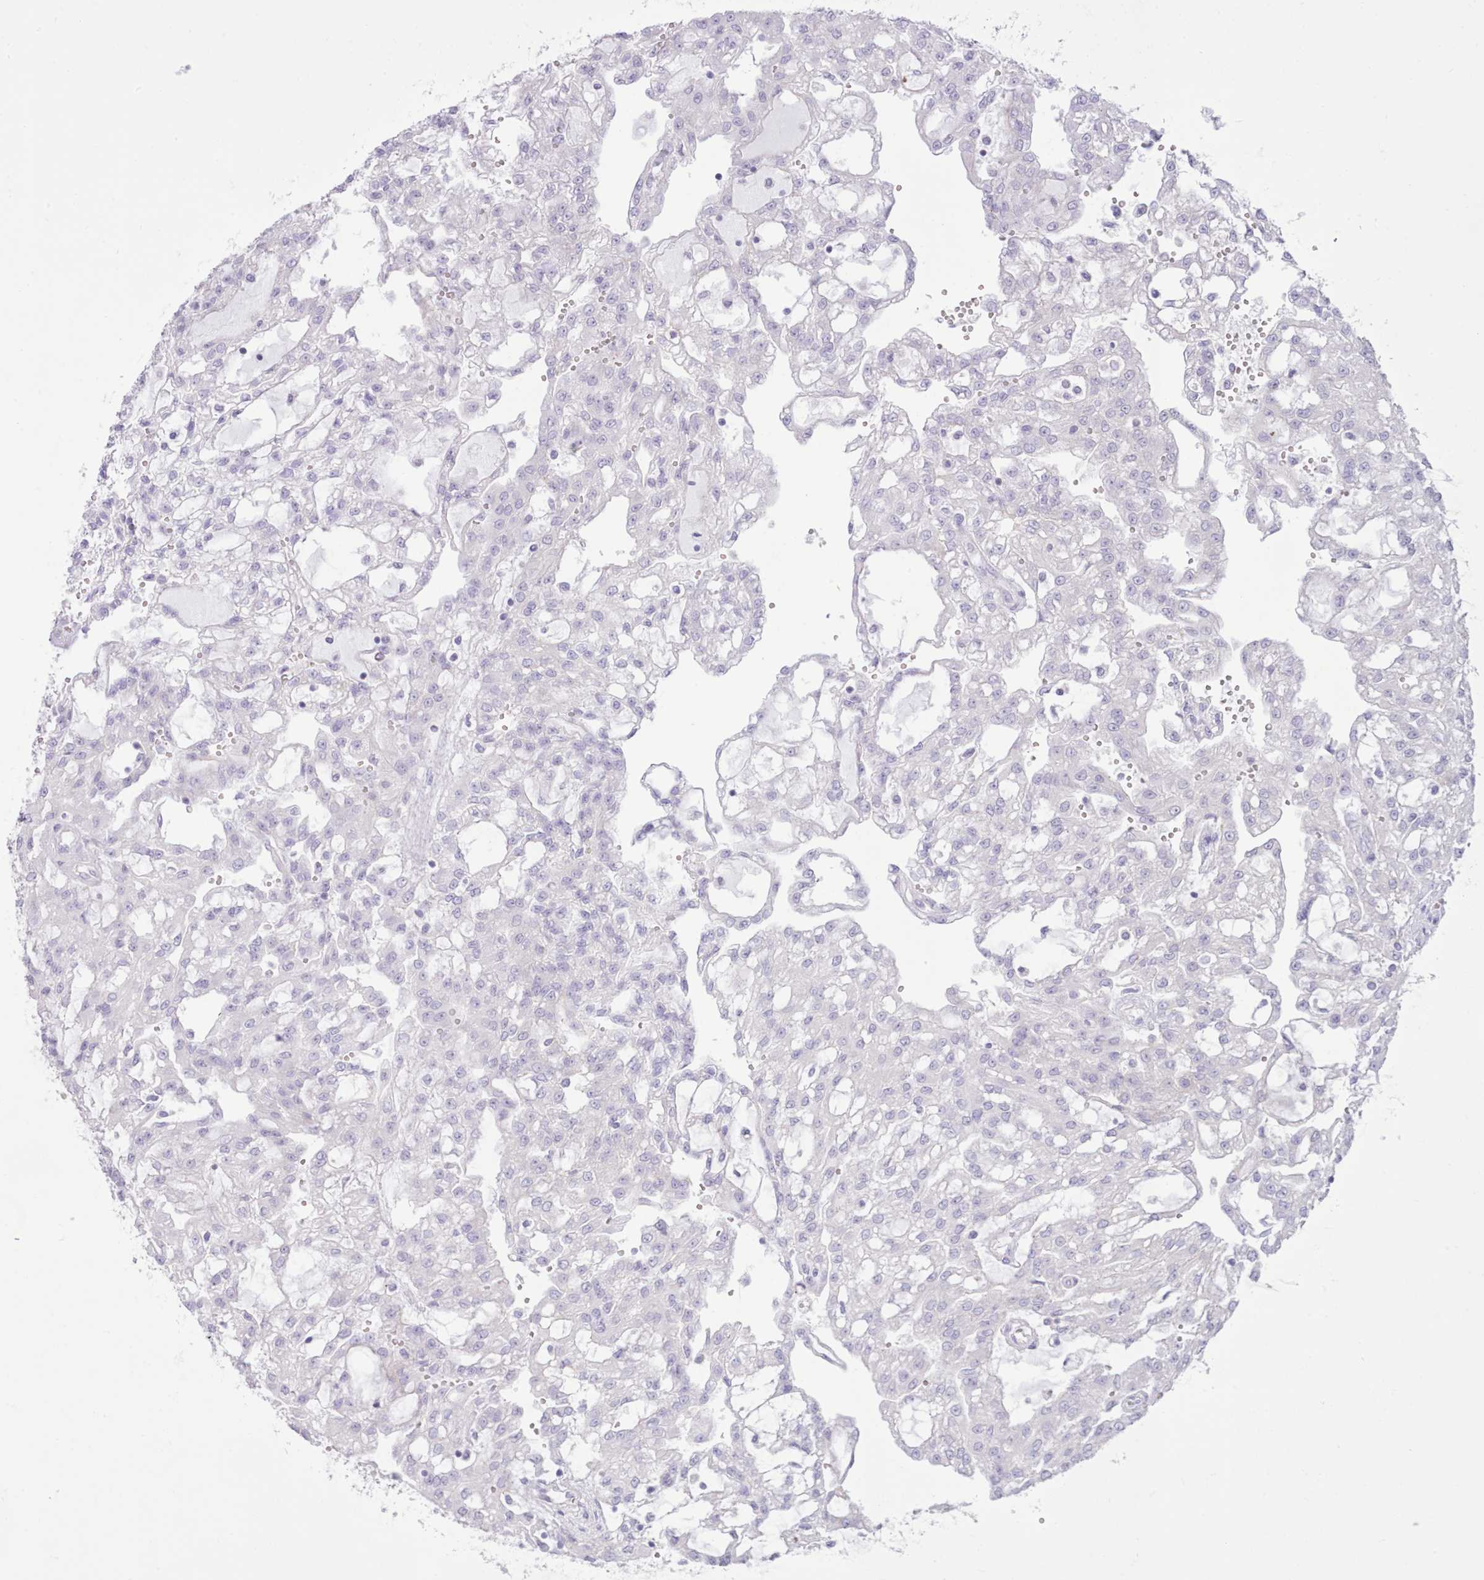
{"staining": {"intensity": "negative", "quantity": "none", "location": "none"}, "tissue": "renal cancer", "cell_type": "Tumor cells", "image_type": "cancer", "snomed": [{"axis": "morphology", "description": "Adenocarcinoma, NOS"}, {"axis": "topography", "description": "Kidney"}], "caption": "Tumor cells show no significant expression in renal cancer (adenocarcinoma).", "gene": "MDFI", "patient": {"sex": "male", "age": 63}}